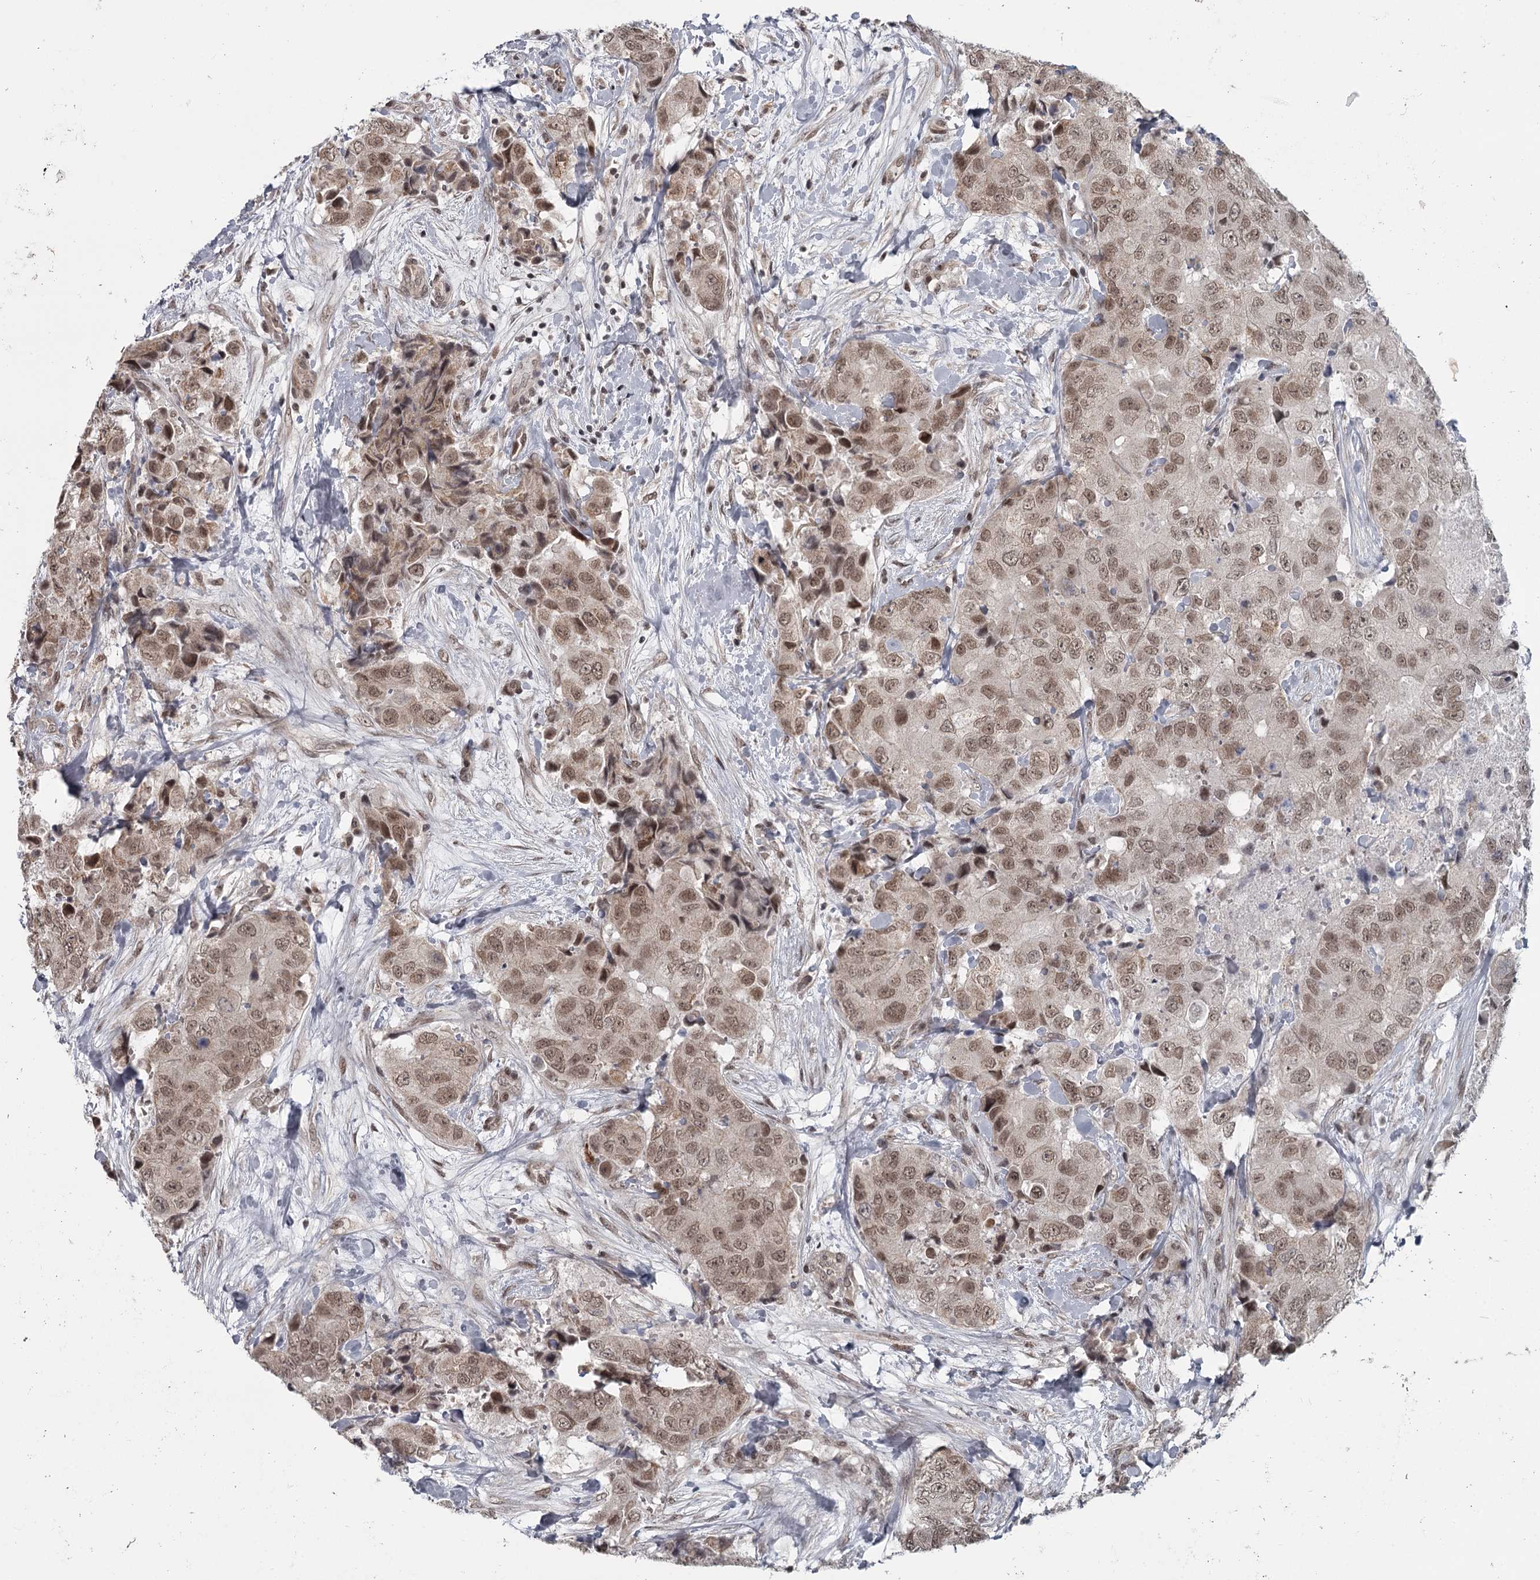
{"staining": {"intensity": "moderate", "quantity": ">75%", "location": "nuclear"}, "tissue": "breast cancer", "cell_type": "Tumor cells", "image_type": "cancer", "snomed": [{"axis": "morphology", "description": "Duct carcinoma"}, {"axis": "topography", "description": "Breast"}], "caption": "Infiltrating ductal carcinoma (breast) stained with IHC reveals moderate nuclear expression in about >75% of tumor cells. Using DAB (3,3'-diaminobenzidine) (brown) and hematoxylin (blue) stains, captured at high magnification using brightfield microscopy.", "gene": "FAM13C", "patient": {"sex": "female", "age": 62}}